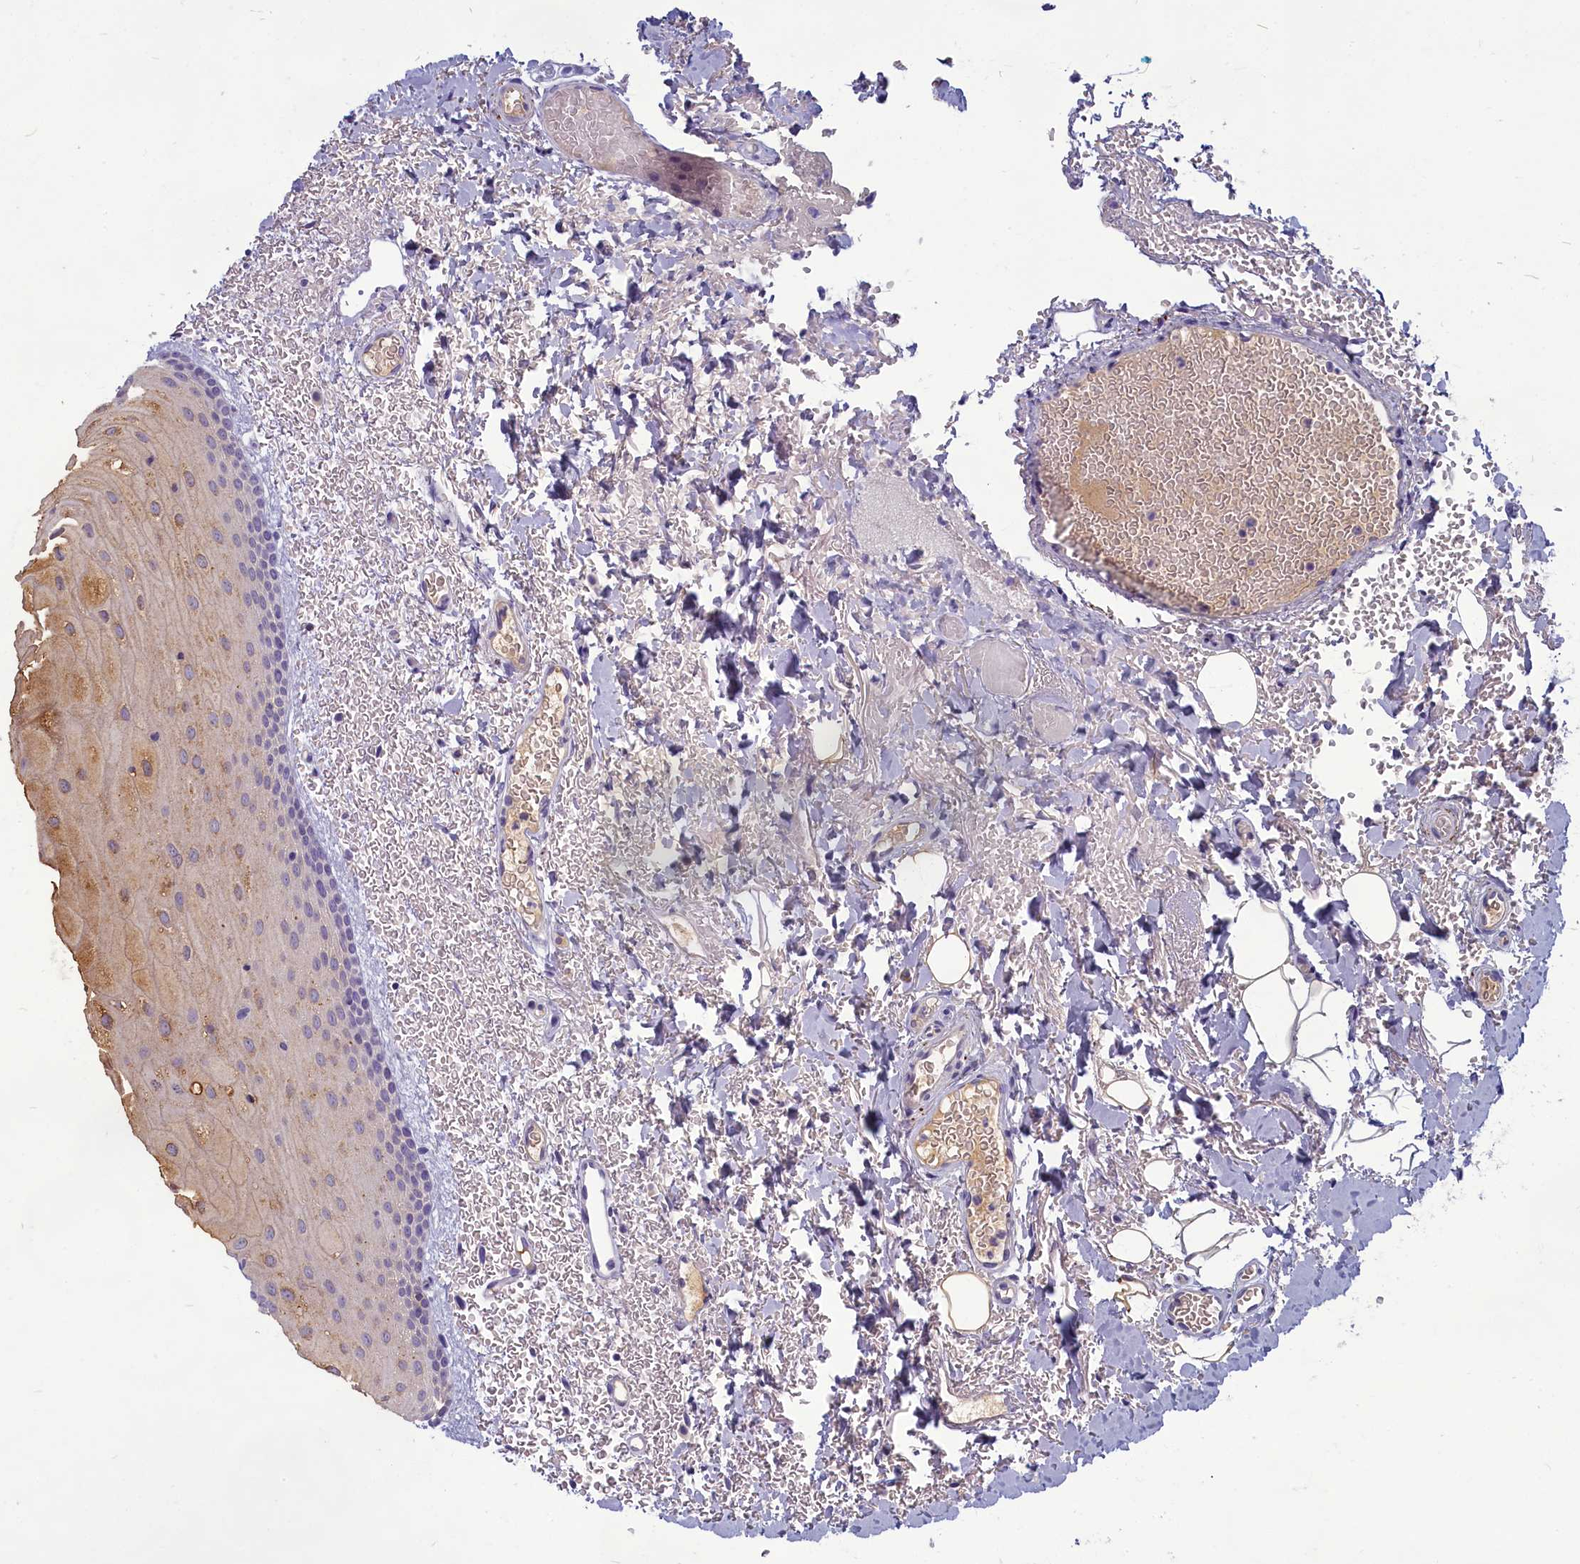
{"staining": {"intensity": "weak", "quantity": "<25%", "location": "cytoplasmic/membranous"}, "tissue": "oral mucosa", "cell_type": "Squamous epithelial cells", "image_type": "normal", "snomed": [{"axis": "morphology", "description": "Normal tissue, NOS"}, {"axis": "topography", "description": "Oral tissue"}], "caption": "The micrograph displays no significant staining in squamous epithelial cells of oral mucosa. (DAB IHC visualized using brightfield microscopy, high magnification).", "gene": "SV2C", "patient": {"sex": "female", "age": 70}}